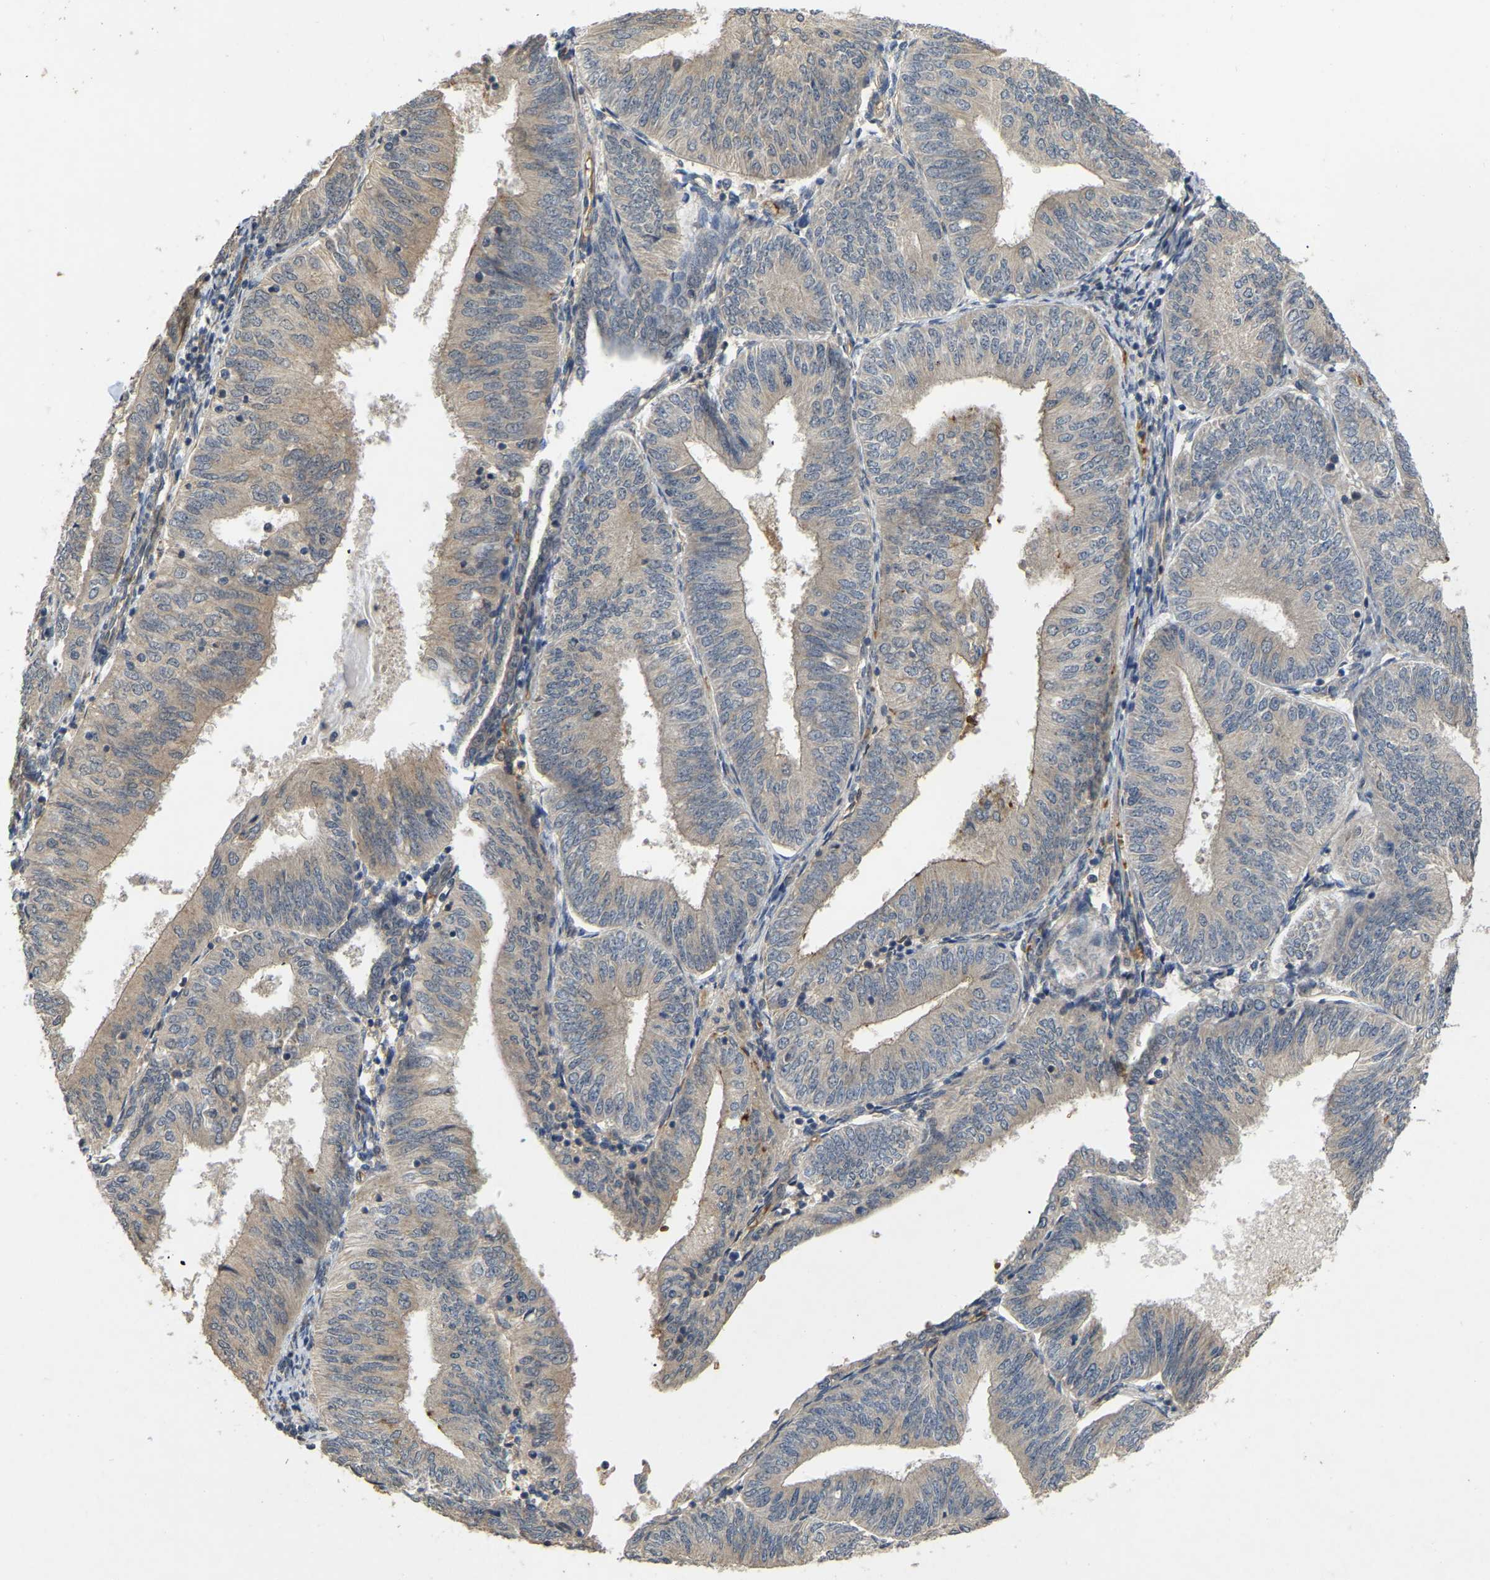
{"staining": {"intensity": "weak", "quantity": ">75%", "location": "cytoplasmic/membranous"}, "tissue": "endometrial cancer", "cell_type": "Tumor cells", "image_type": "cancer", "snomed": [{"axis": "morphology", "description": "Adenocarcinoma, NOS"}, {"axis": "topography", "description": "Endometrium"}], "caption": "Immunohistochemical staining of endometrial cancer displays weak cytoplasmic/membranous protein expression in approximately >75% of tumor cells.", "gene": "LIMK2", "patient": {"sex": "female", "age": 58}}